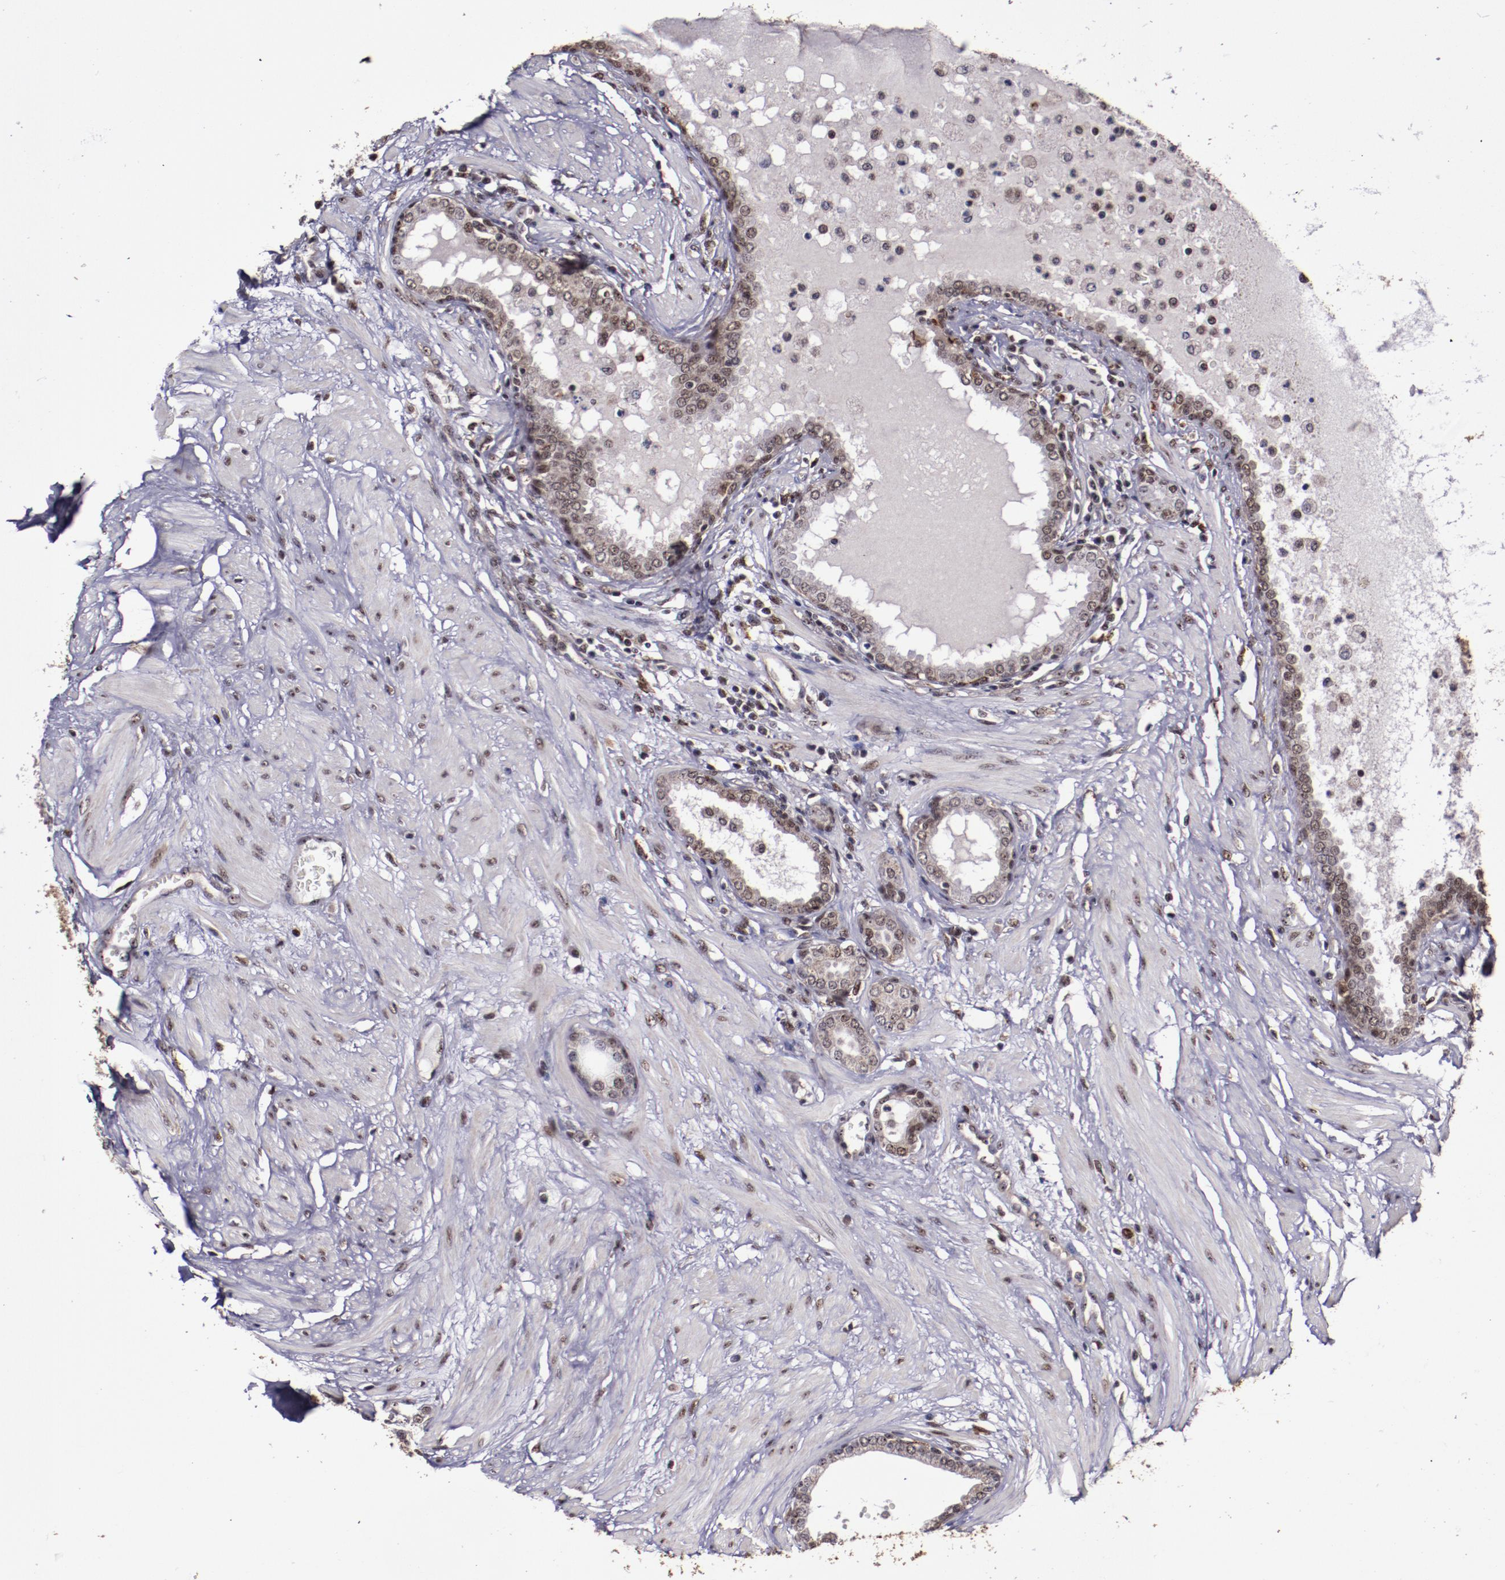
{"staining": {"intensity": "weak", "quantity": "25%-75%", "location": "cytoplasmic/membranous,nuclear"}, "tissue": "prostate", "cell_type": "Glandular cells", "image_type": "normal", "snomed": [{"axis": "morphology", "description": "Normal tissue, NOS"}, {"axis": "topography", "description": "Prostate"}], "caption": "IHC (DAB (3,3'-diaminobenzidine)) staining of benign human prostate exhibits weak cytoplasmic/membranous,nuclear protein positivity in approximately 25%-75% of glandular cells.", "gene": "CECR2", "patient": {"sex": "male", "age": 64}}